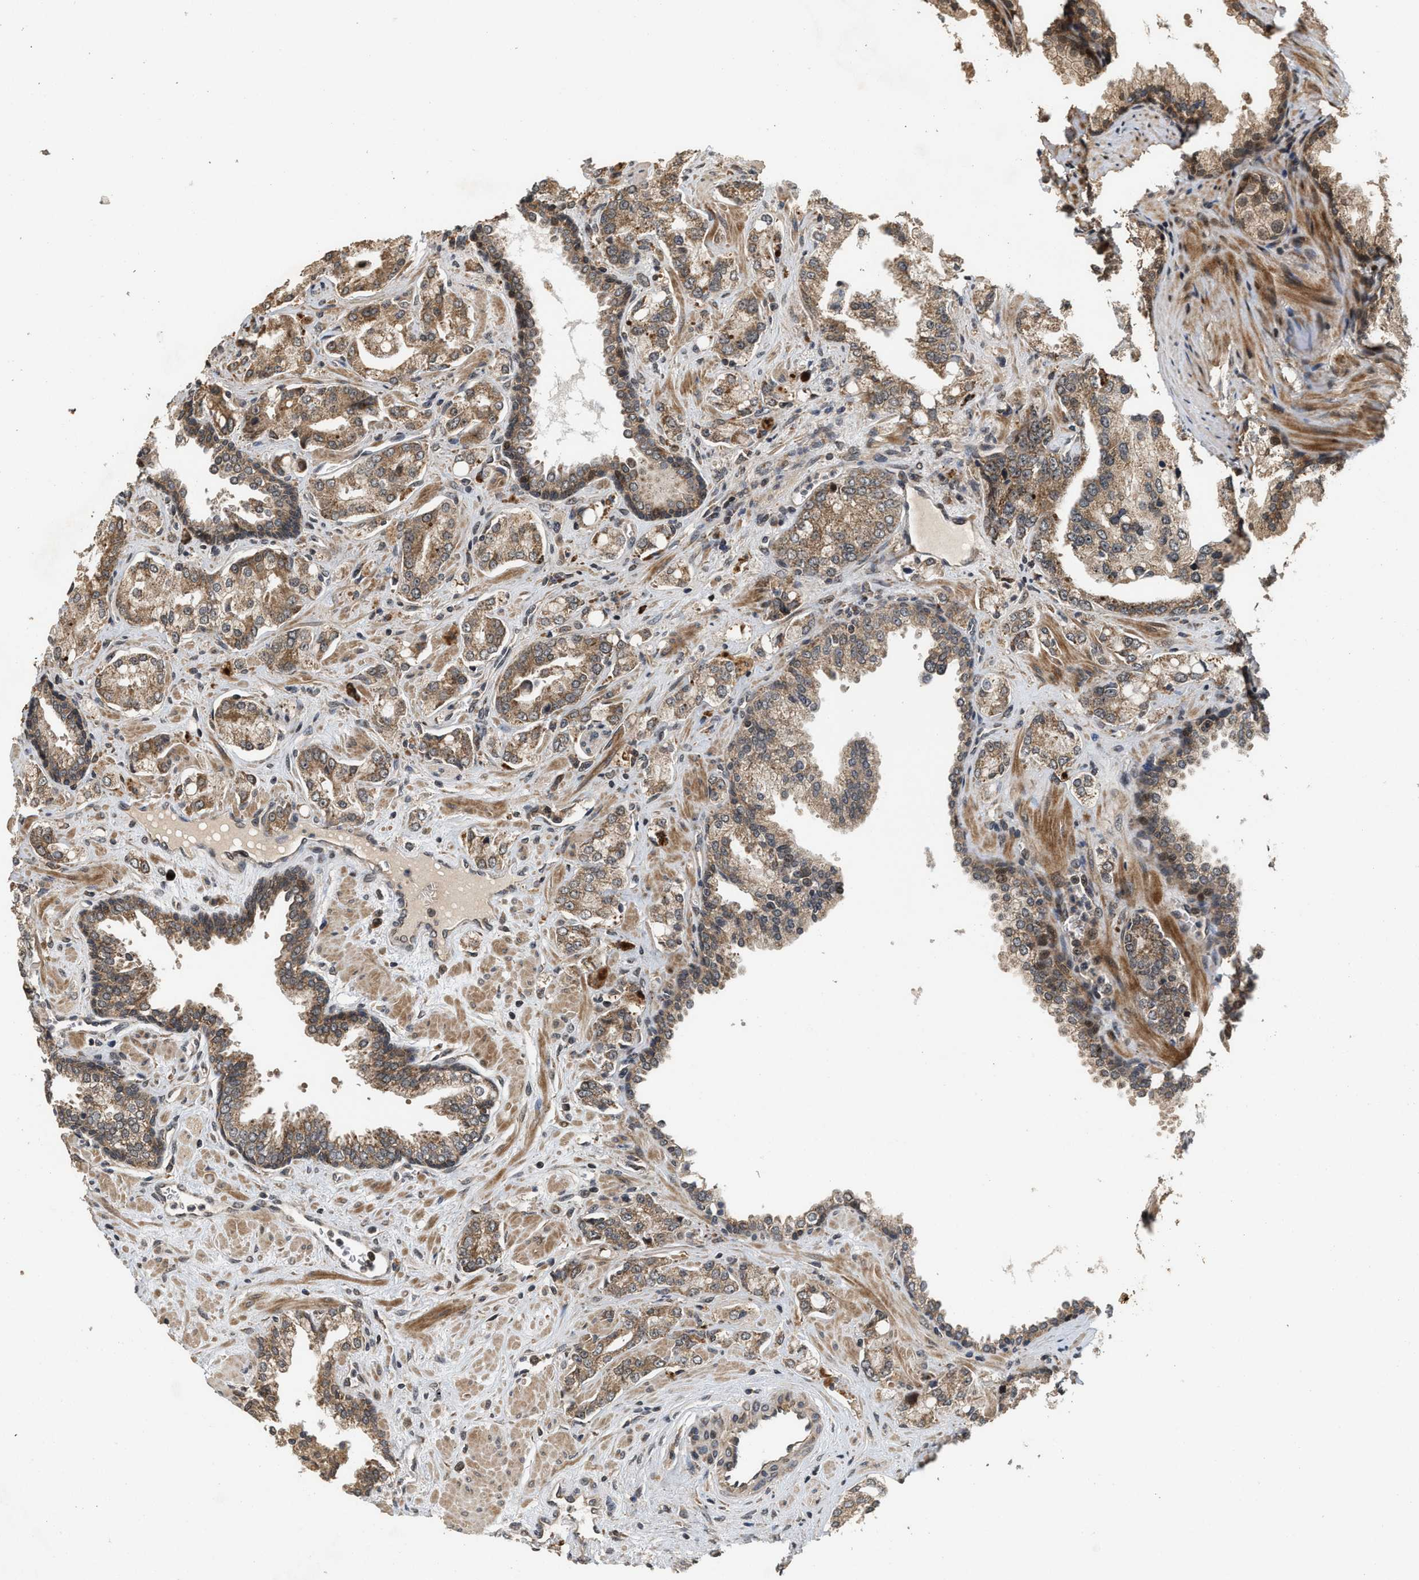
{"staining": {"intensity": "moderate", "quantity": ">75%", "location": "cytoplasmic/membranous"}, "tissue": "prostate cancer", "cell_type": "Tumor cells", "image_type": "cancer", "snomed": [{"axis": "morphology", "description": "Adenocarcinoma, High grade"}, {"axis": "topography", "description": "Prostate"}], "caption": "Tumor cells display moderate cytoplasmic/membranous expression in about >75% of cells in prostate cancer (adenocarcinoma (high-grade)).", "gene": "ELP2", "patient": {"sex": "male", "age": 67}}